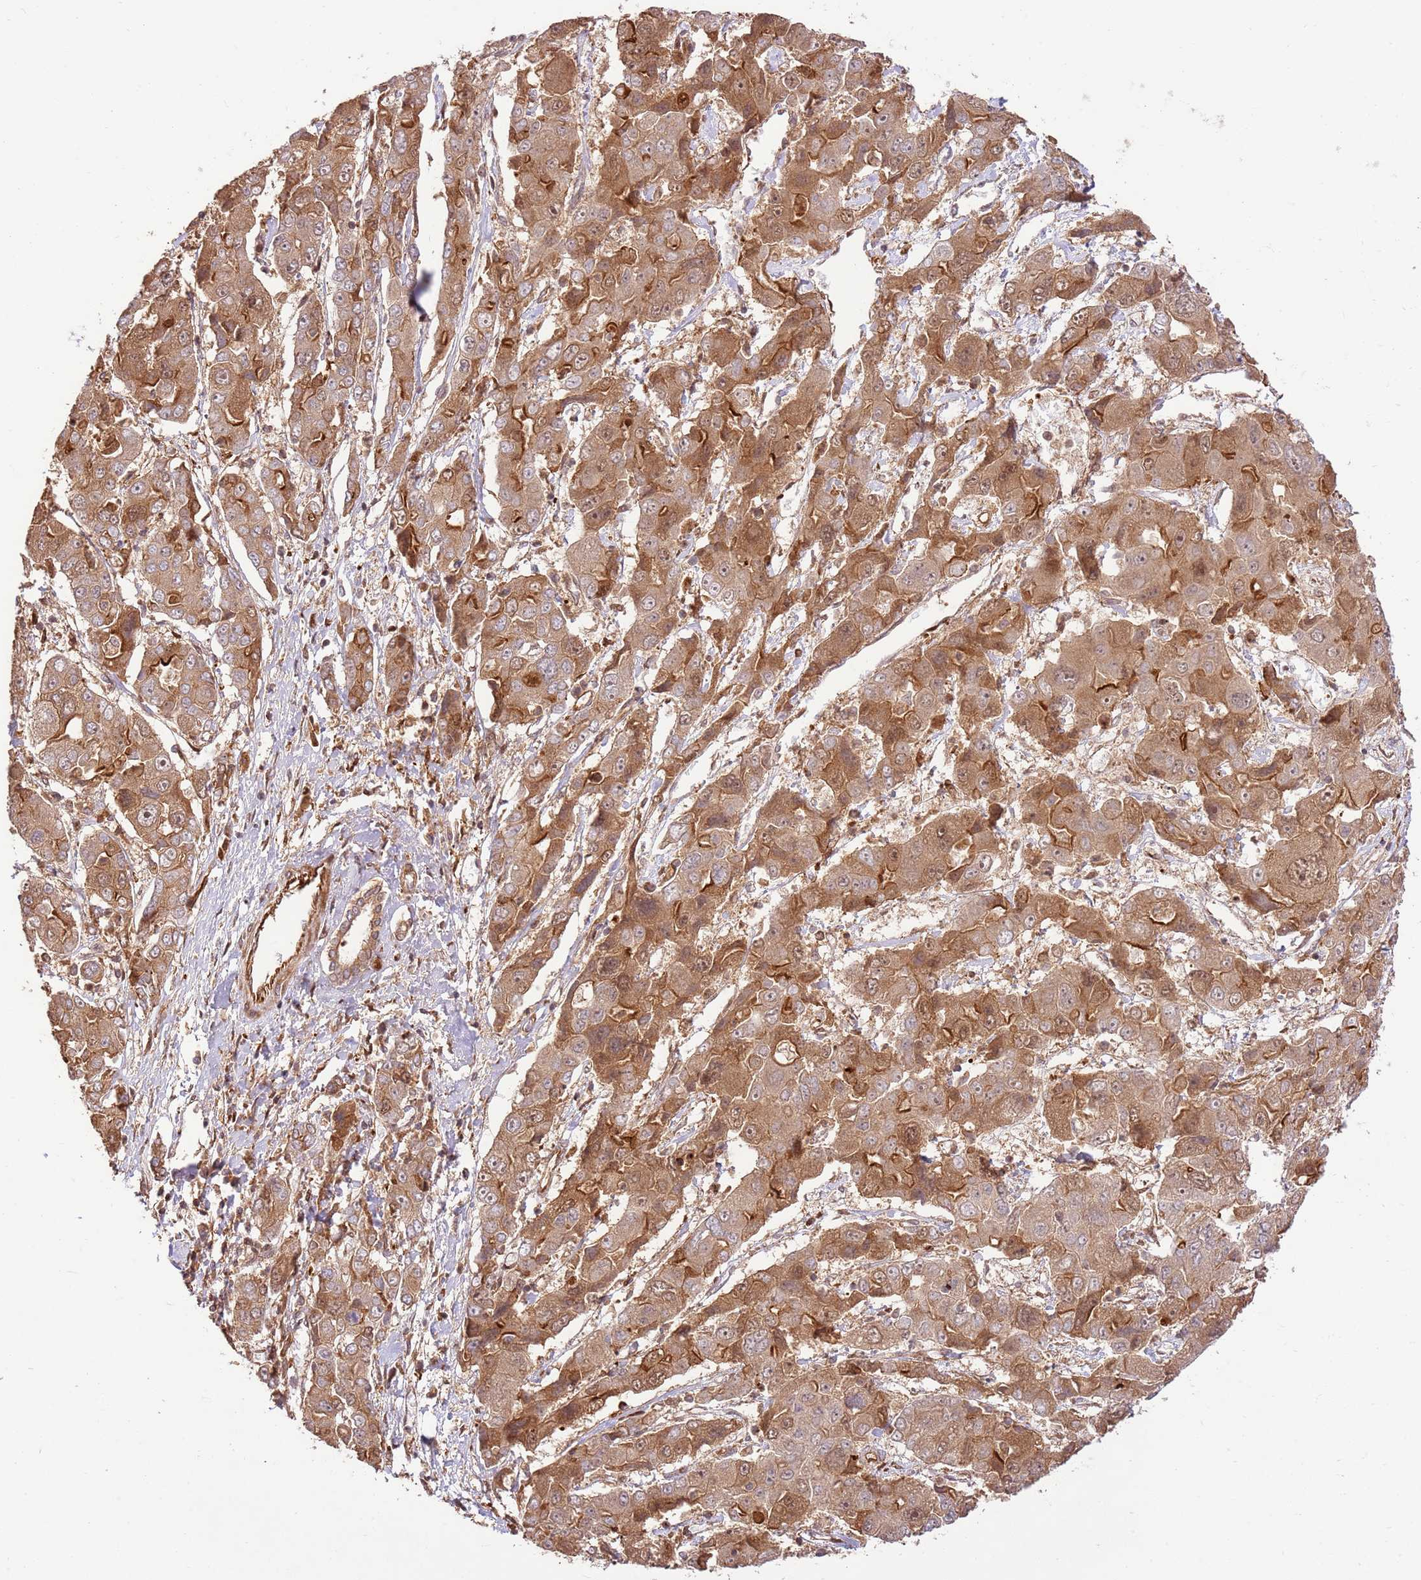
{"staining": {"intensity": "moderate", "quantity": ">75%", "location": "cytoplasmic/membranous"}, "tissue": "liver cancer", "cell_type": "Tumor cells", "image_type": "cancer", "snomed": [{"axis": "morphology", "description": "Cholangiocarcinoma"}, {"axis": "topography", "description": "Liver"}], "caption": "Liver cholangiocarcinoma was stained to show a protein in brown. There is medium levels of moderate cytoplasmic/membranous staining in approximately >75% of tumor cells.", "gene": "KATNAL2", "patient": {"sex": "male", "age": 67}}